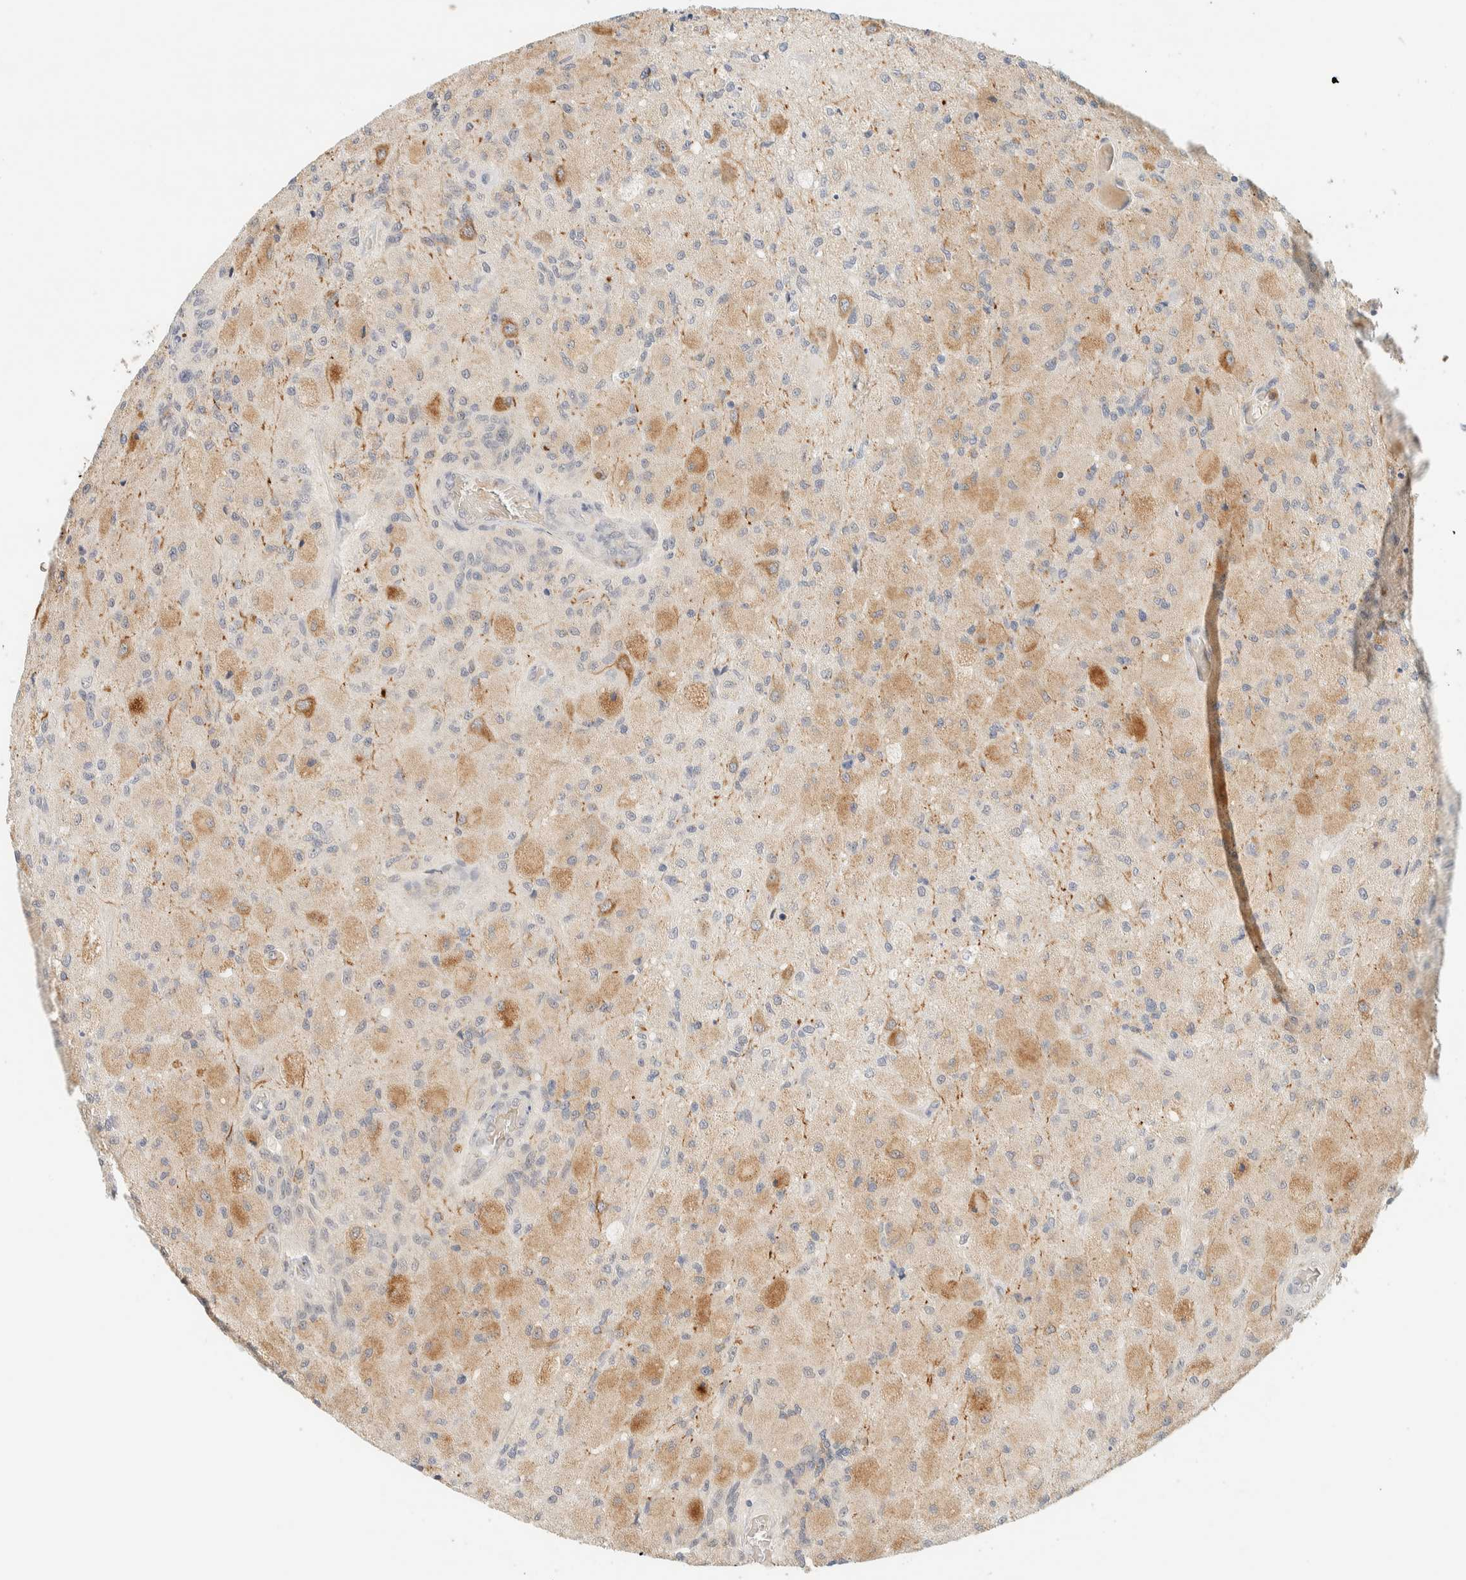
{"staining": {"intensity": "moderate", "quantity": "<25%", "location": "cytoplasmic/membranous"}, "tissue": "glioma", "cell_type": "Tumor cells", "image_type": "cancer", "snomed": [{"axis": "morphology", "description": "Normal tissue, NOS"}, {"axis": "morphology", "description": "Glioma, malignant, High grade"}, {"axis": "topography", "description": "Cerebral cortex"}], "caption": "Brown immunohistochemical staining in malignant glioma (high-grade) exhibits moderate cytoplasmic/membranous expression in about <25% of tumor cells.", "gene": "TNK1", "patient": {"sex": "male", "age": 77}}